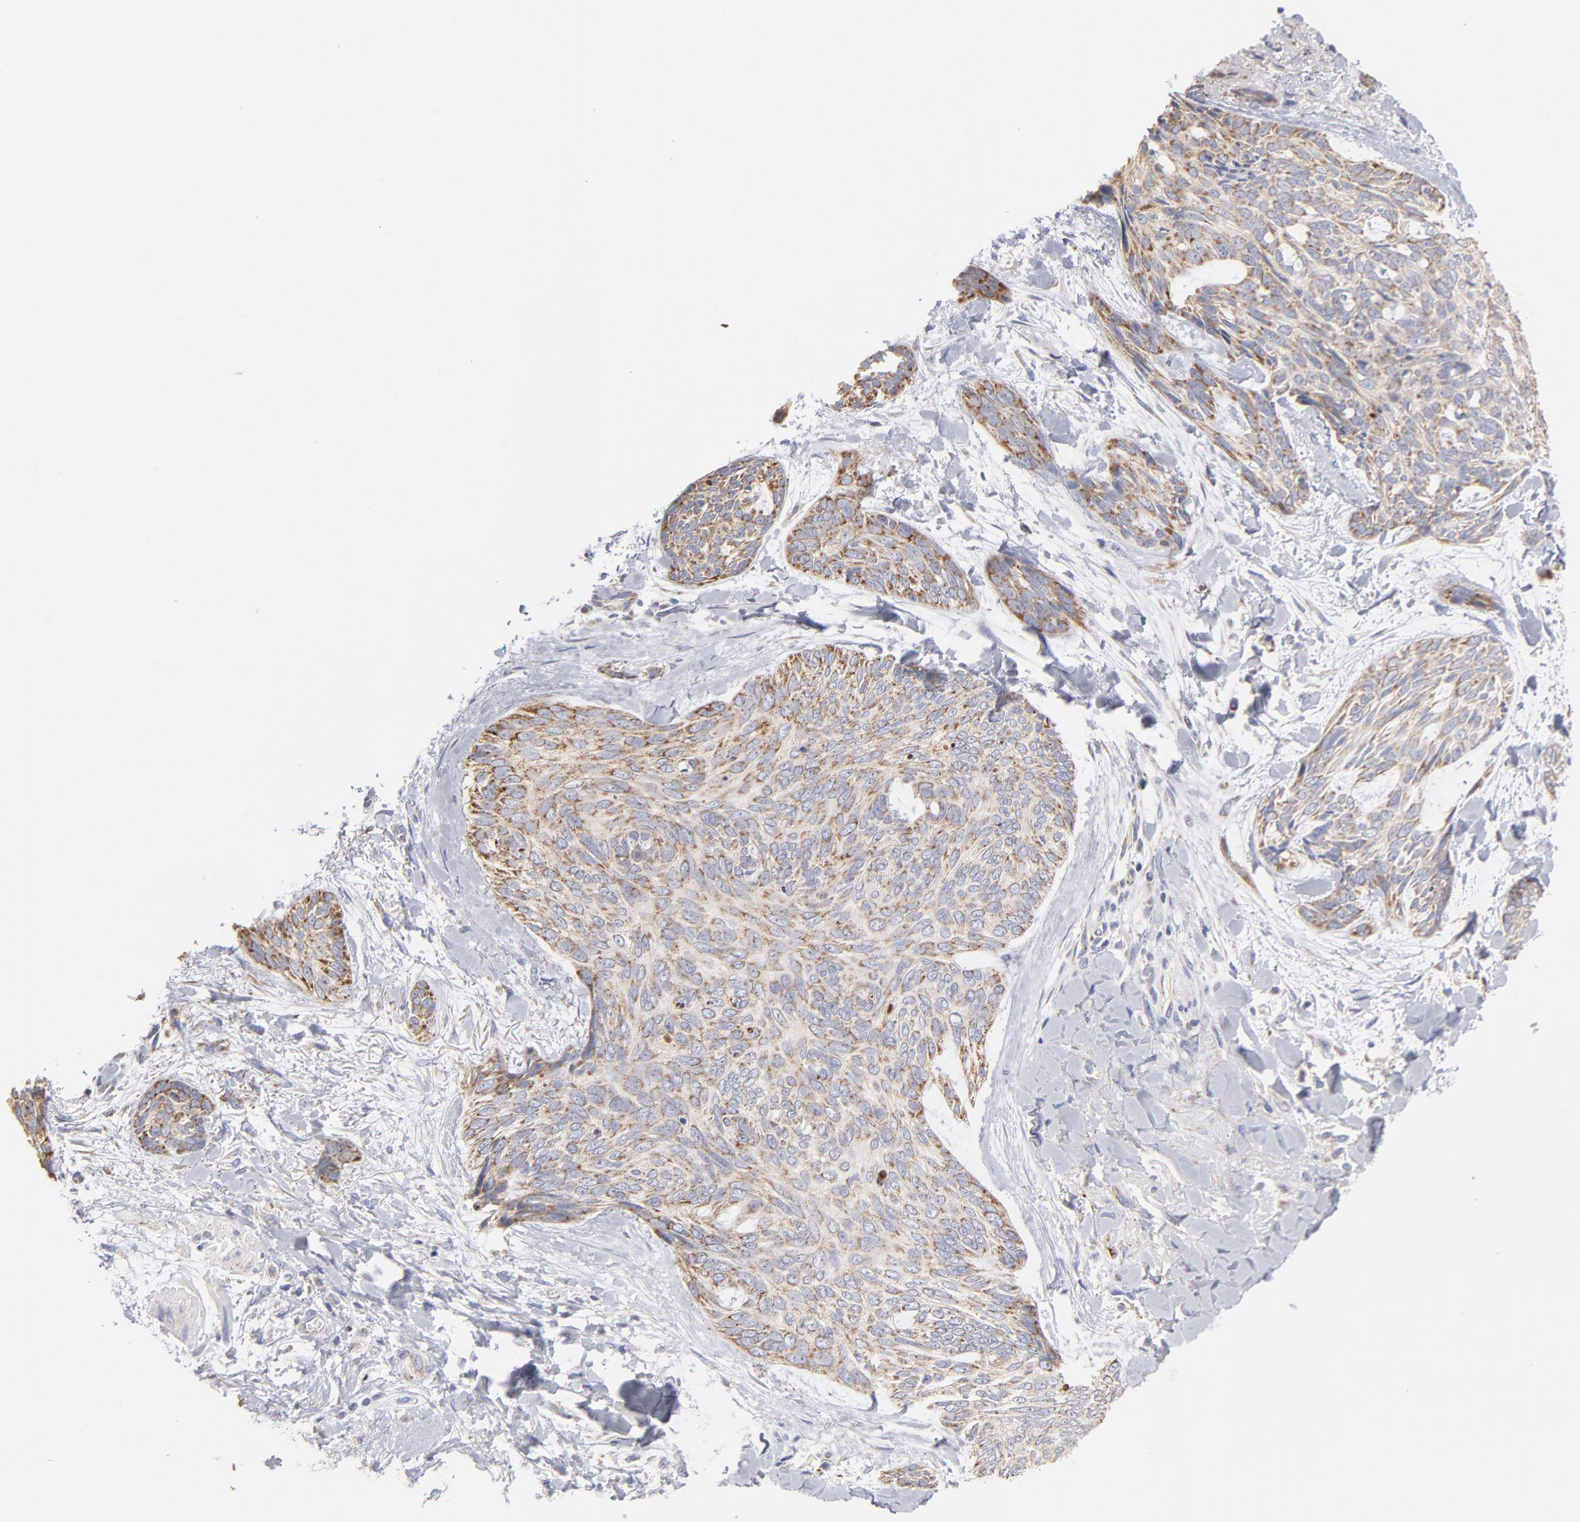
{"staining": {"intensity": "moderate", "quantity": "25%-75%", "location": "cytoplasmic/membranous"}, "tissue": "skin cancer", "cell_type": "Tumor cells", "image_type": "cancer", "snomed": [{"axis": "morphology", "description": "Normal tissue, NOS"}, {"axis": "morphology", "description": "Basal cell carcinoma"}, {"axis": "topography", "description": "Skin"}], "caption": "Immunohistochemical staining of basal cell carcinoma (skin) displays medium levels of moderate cytoplasmic/membranous protein expression in about 25%-75% of tumor cells.", "gene": "TIMM8A", "patient": {"sex": "female", "age": 71}}